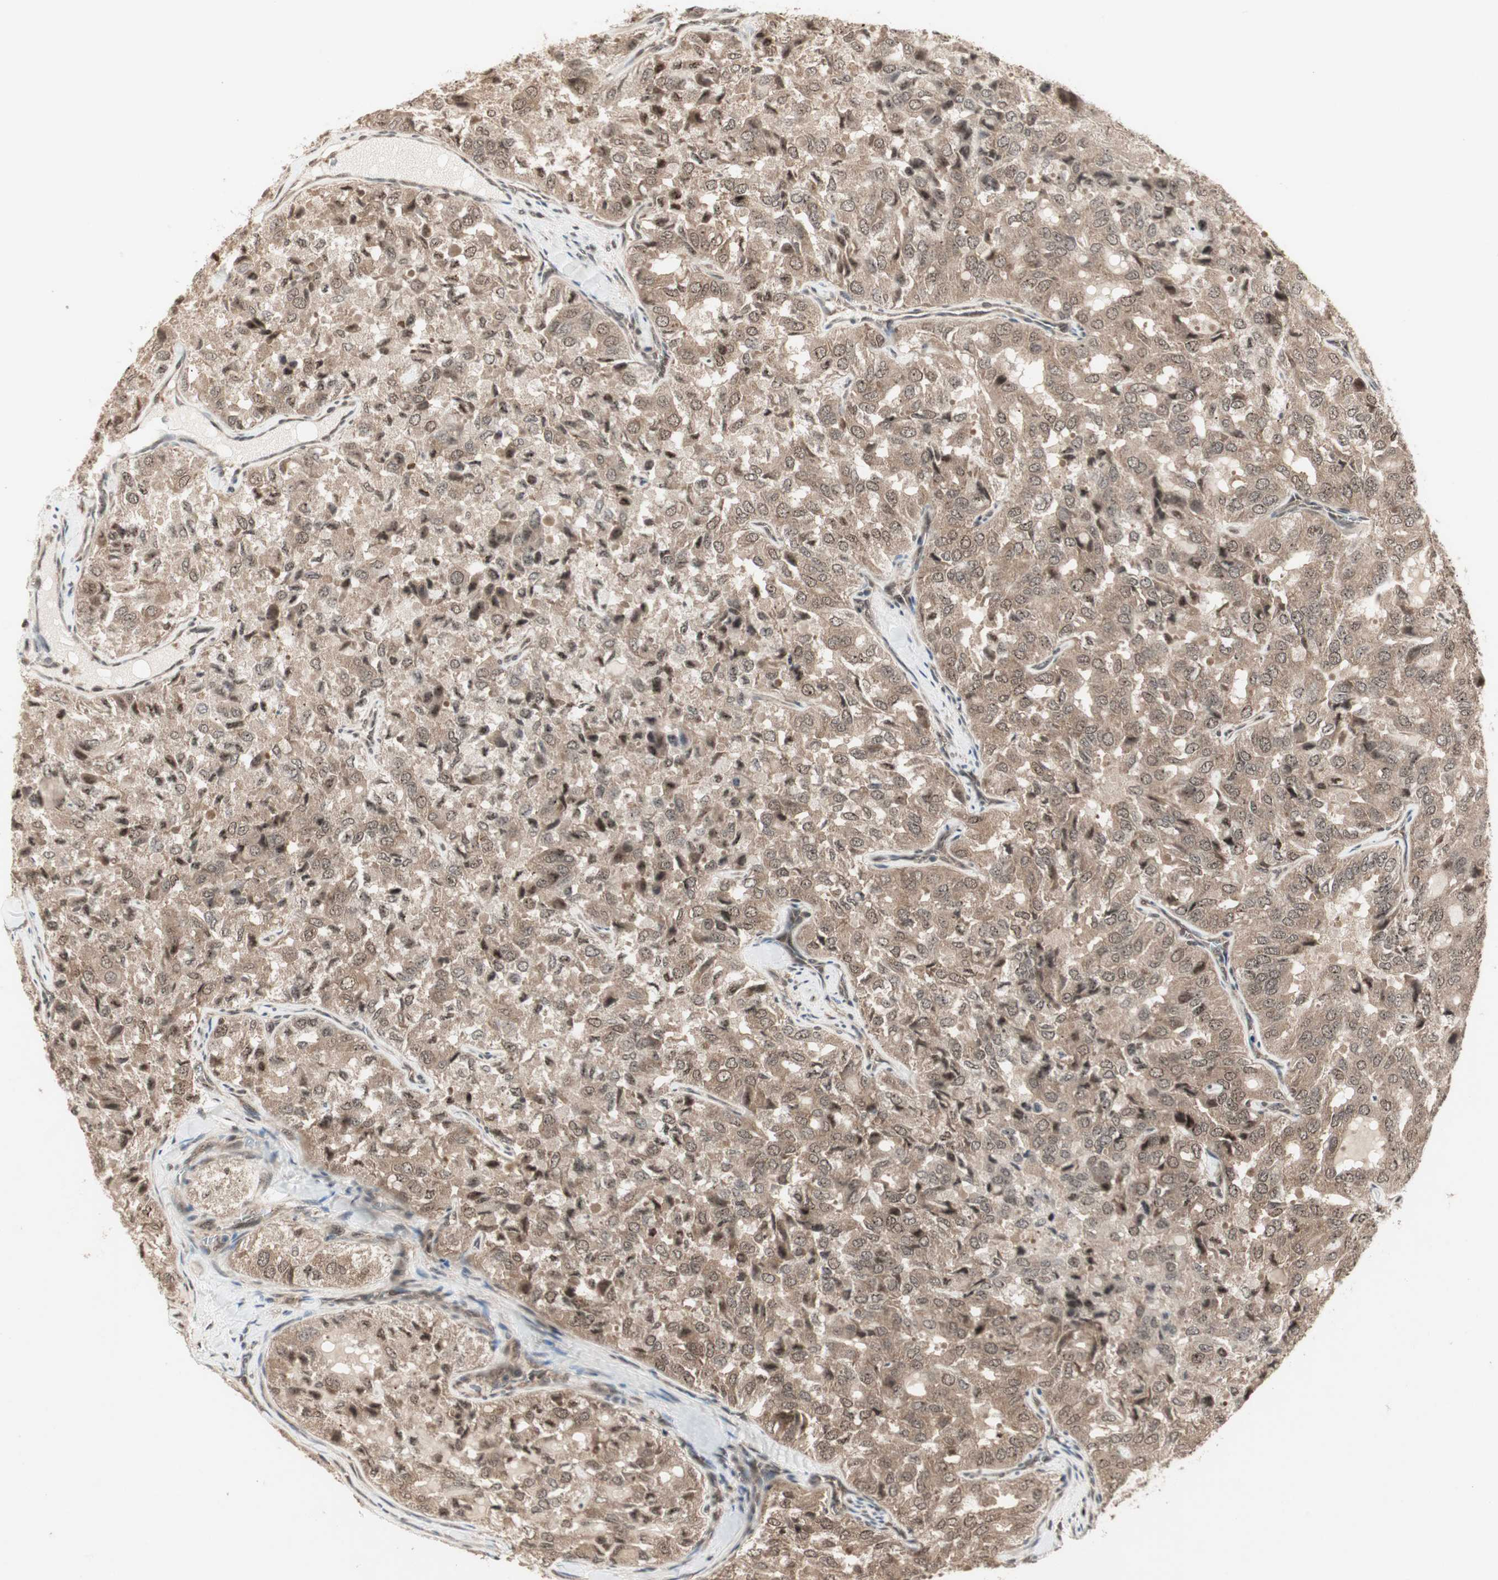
{"staining": {"intensity": "weak", "quantity": ">75%", "location": "cytoplasmic/membranous,nuclear"}, "tissue": "thyroid cancer", "cell_type": "Tumor cells", "image_type": "cancer", "snomed": [{"axis": "morphology", "description": "Follicular adenoma carcinoma, NOS"}, {"axis": "topography", "description": "Thyroid gland"}], "caption": "About >75% of tumor cells in human thyroid cancer demonstrate weak cytoplasmic/membranous and nuclear protein staining as visualized by brown immunohistochemical staining.", "gene": "CSNK2B", "patient": {"sex": "male", "age": 75}}